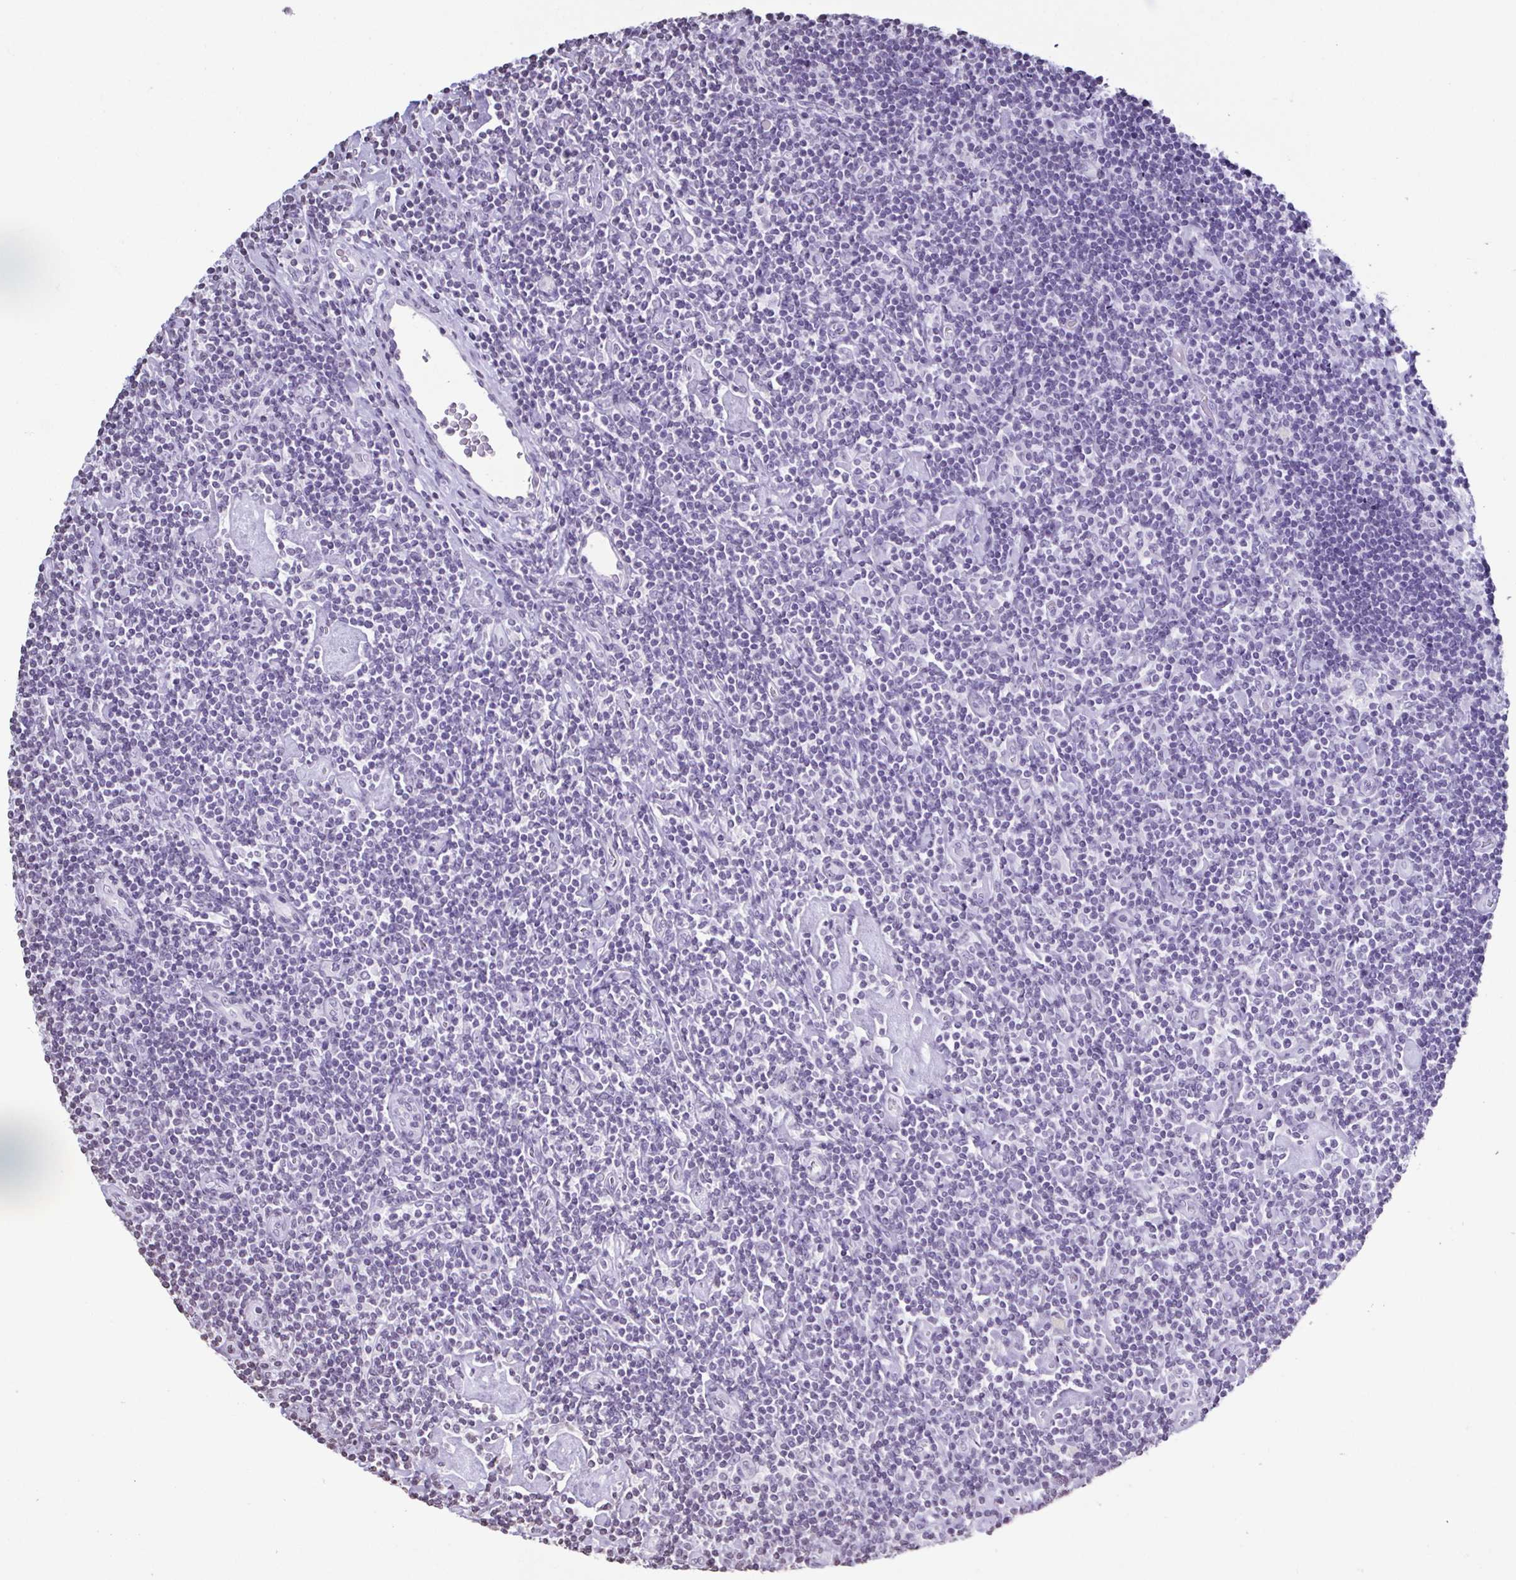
{"staining": {"intensity": "negative", "quantity": "none", "location": "none"}, "tissue": "lymphoma", "cell_type": "Tumor cells", "image_type": "cancer", "snomed": [{"axis": "morphology", "description": "Hodgkin's disease, NOS"}, {"axis": "topography", "description": "Lymph node"}], "caption": "Human lymphoma stained for a protein using immunohistochemistry demonstrates no positivity in tumor cells.", "gene": "VCY1B", "patient": {"sex": "male", "age": 40}}